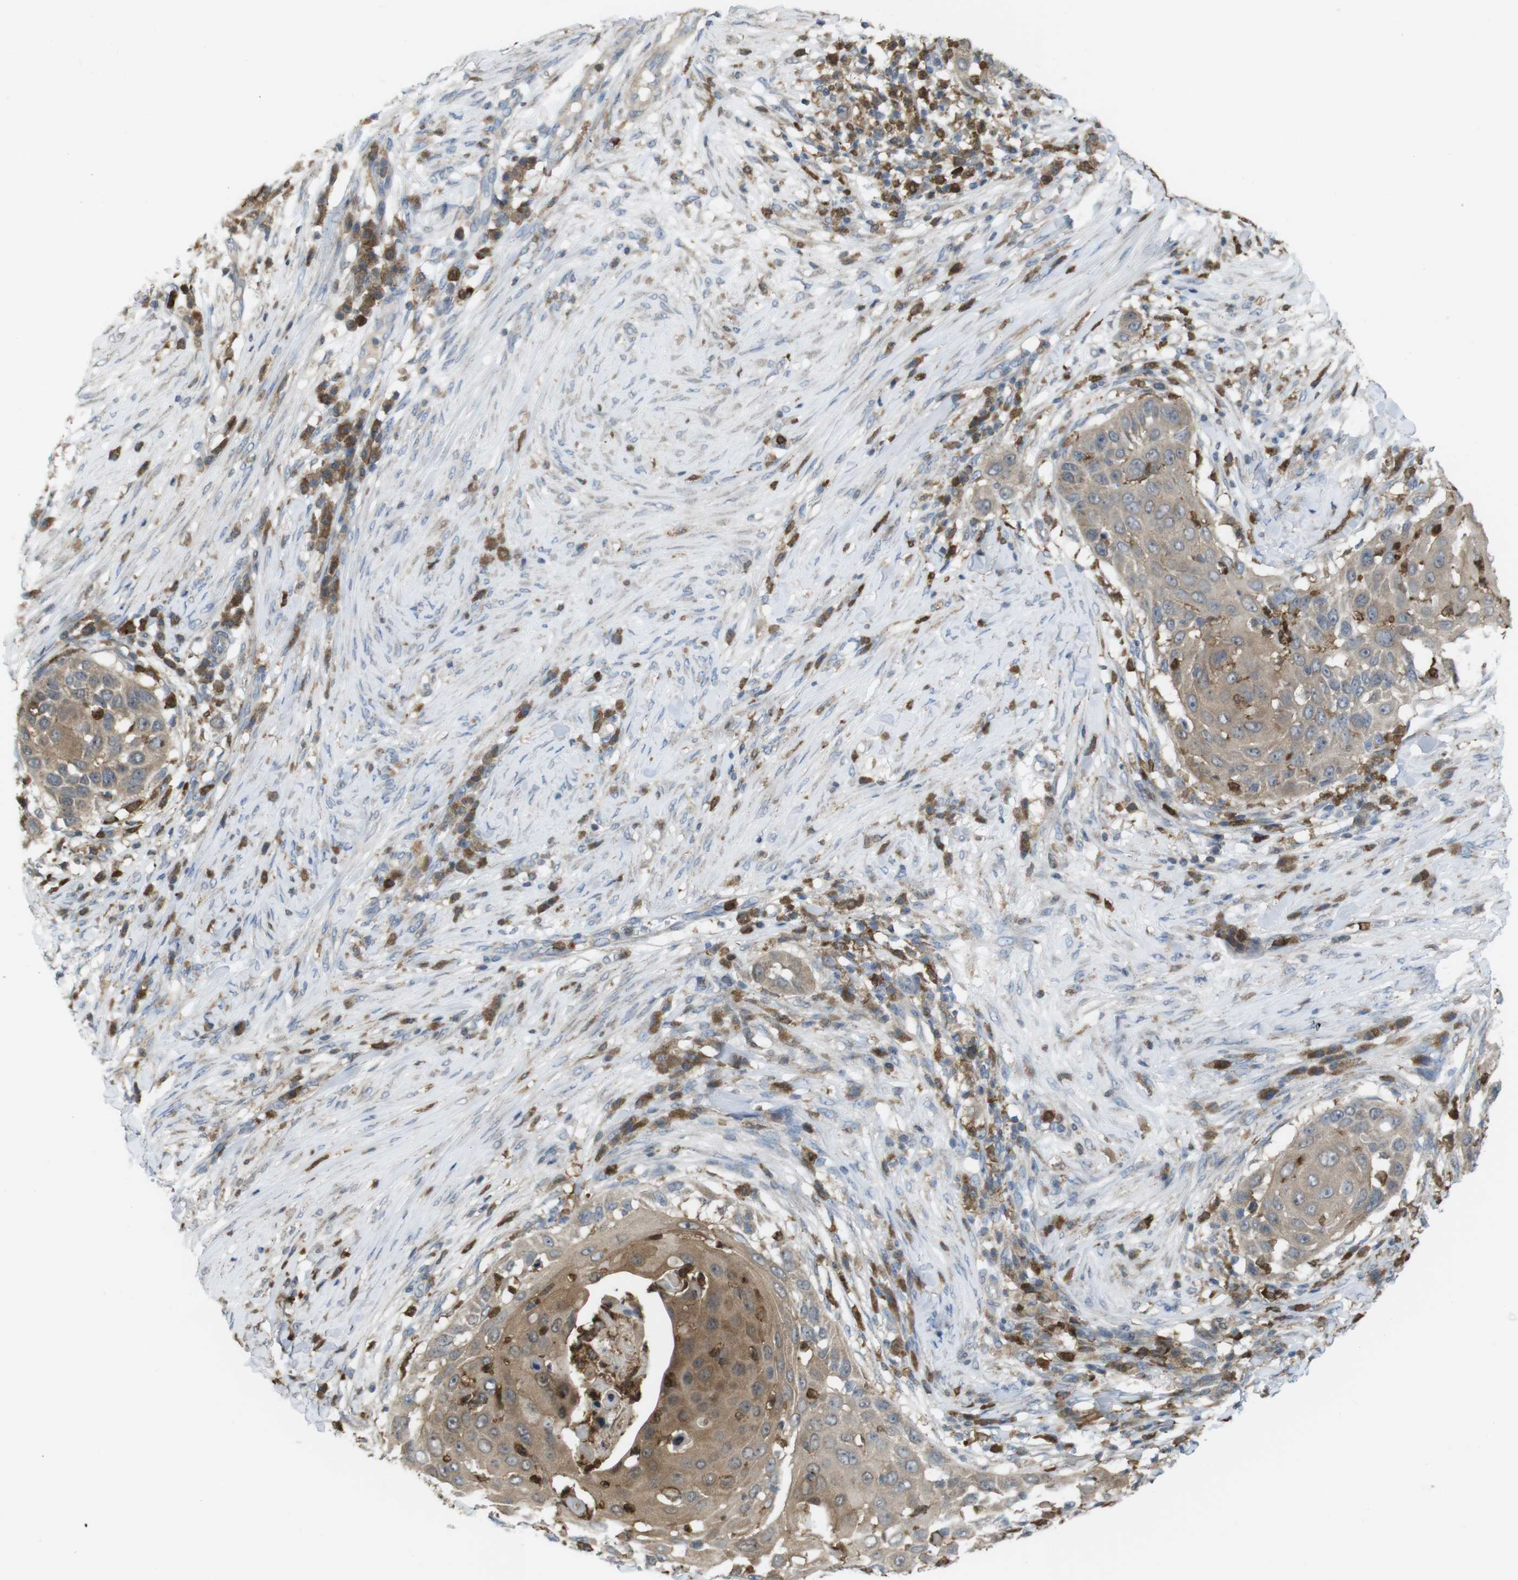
{"staining": {"intensity": "weak", "quantity": ">75%", "location": "cytoplasmic/membranous"}, "tissue": "skin cancer", "cell_type": "Tumor cells", "image_type": "cancer", "snomed": [{"axis": "morphology", "description": "Squamous cell carcinoma, NOS"}, {"axis": "topography", "description": "Skin"}], "caption": "Skin cancer (squamous cell carcinoma) stained with DAB IHC reveals low levels of weak cytoplasmic/membranous staining in approximately >75% of tumor cells.", "gene": "PRKCD", "patient": {"sex": "female", "age": 44}}